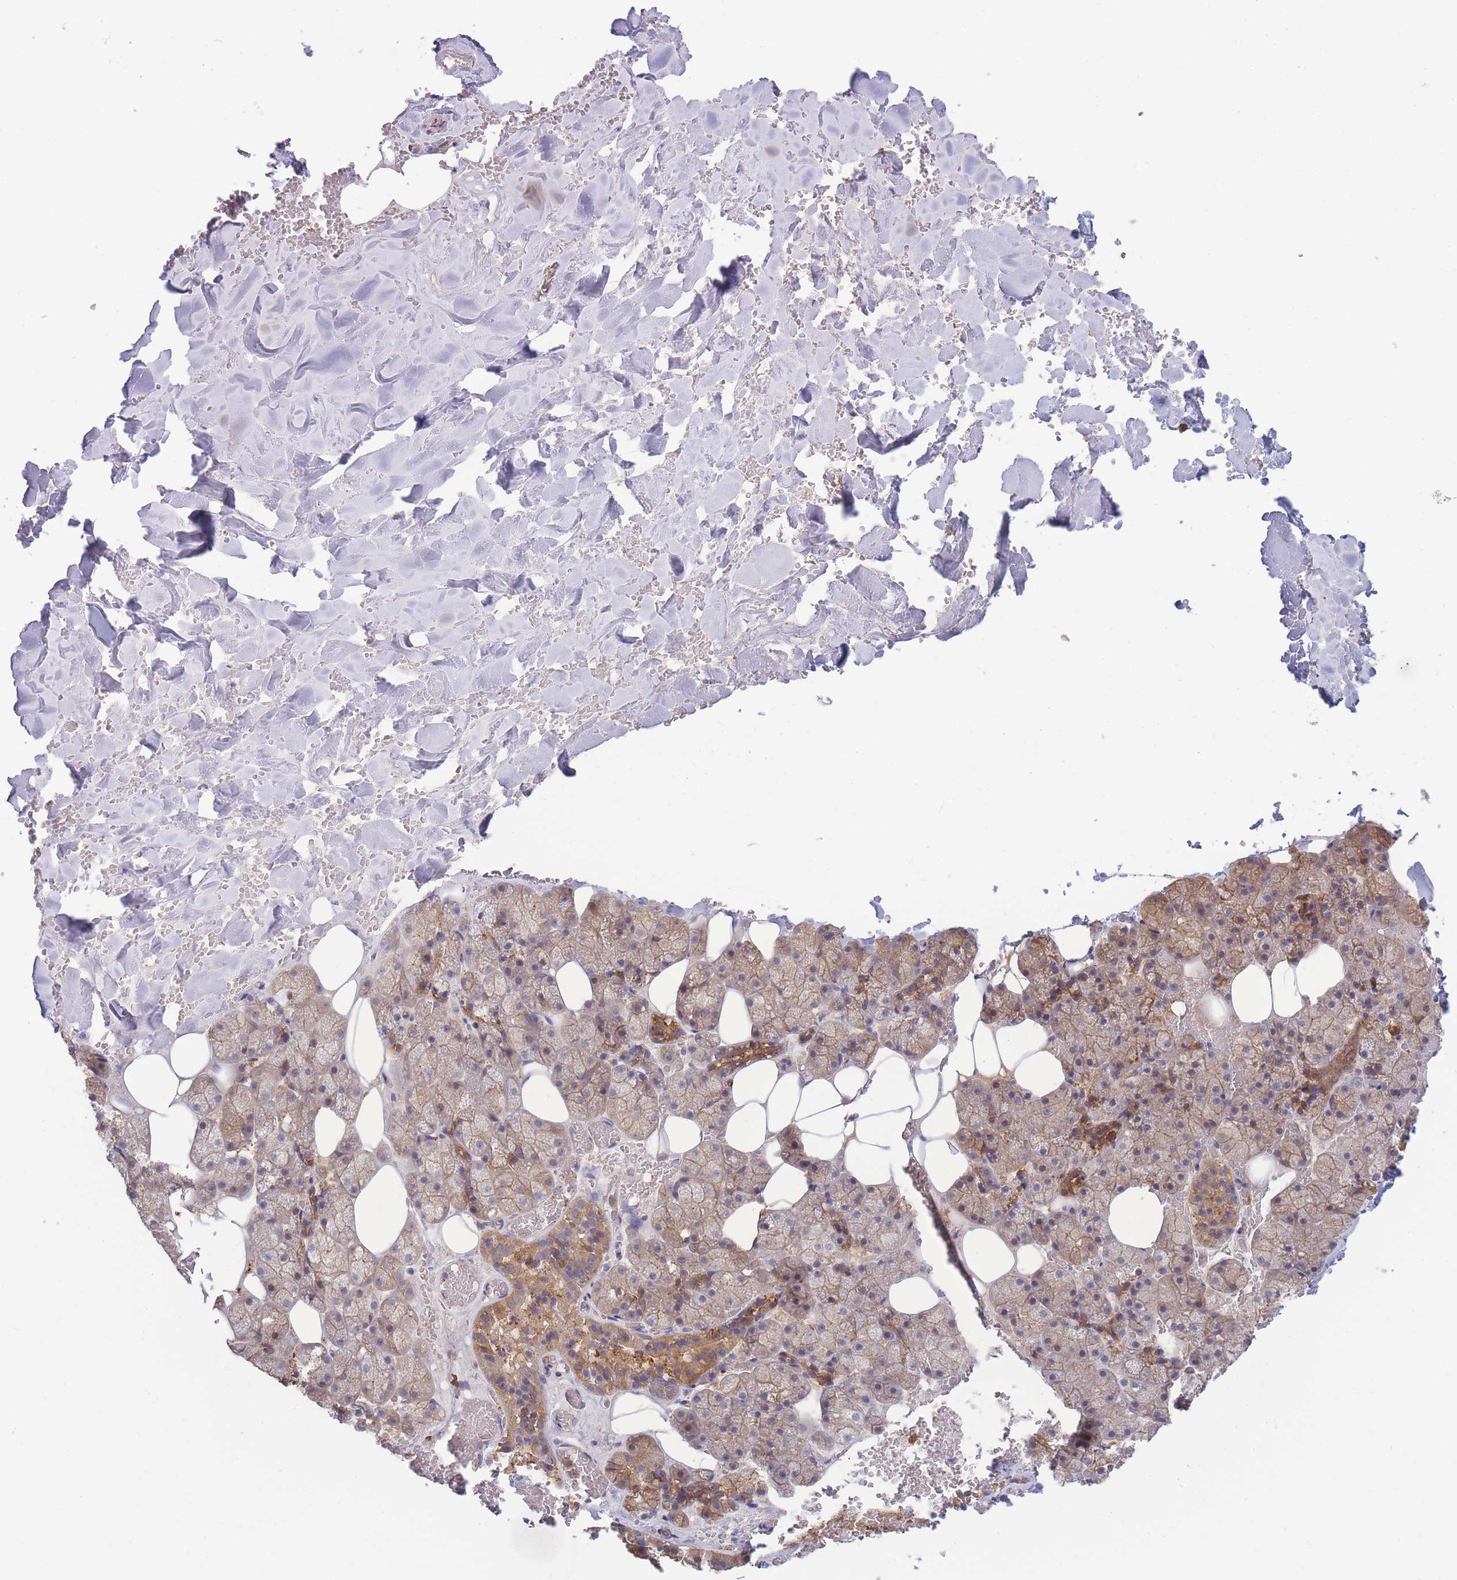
{"staining": {"intensity": "moderate", "quantity": ">75%", "location": "cytoplasmic/membranous"}, "tissue": "adipose tissue", "cell_type": "Adipocytes", "image_type": "normal", "snomed": [{"axis": "morphology", "description": "Normal tissue, NOS"}, {"axis": "topography", "description": "Salivary gland"}, {"axis": "topography", "description": "Peripheral nerve tissue"}], "caption": "An IHC micrograph of normal tissue is shown. Protein staining in brown labels moderate cytoplasmic/membranous positivity in adipose tissue within adipocytes. Nuclei are stained in blue.", "gene": "STEAP3", "patient": {"sex": "male", "age": 38}}